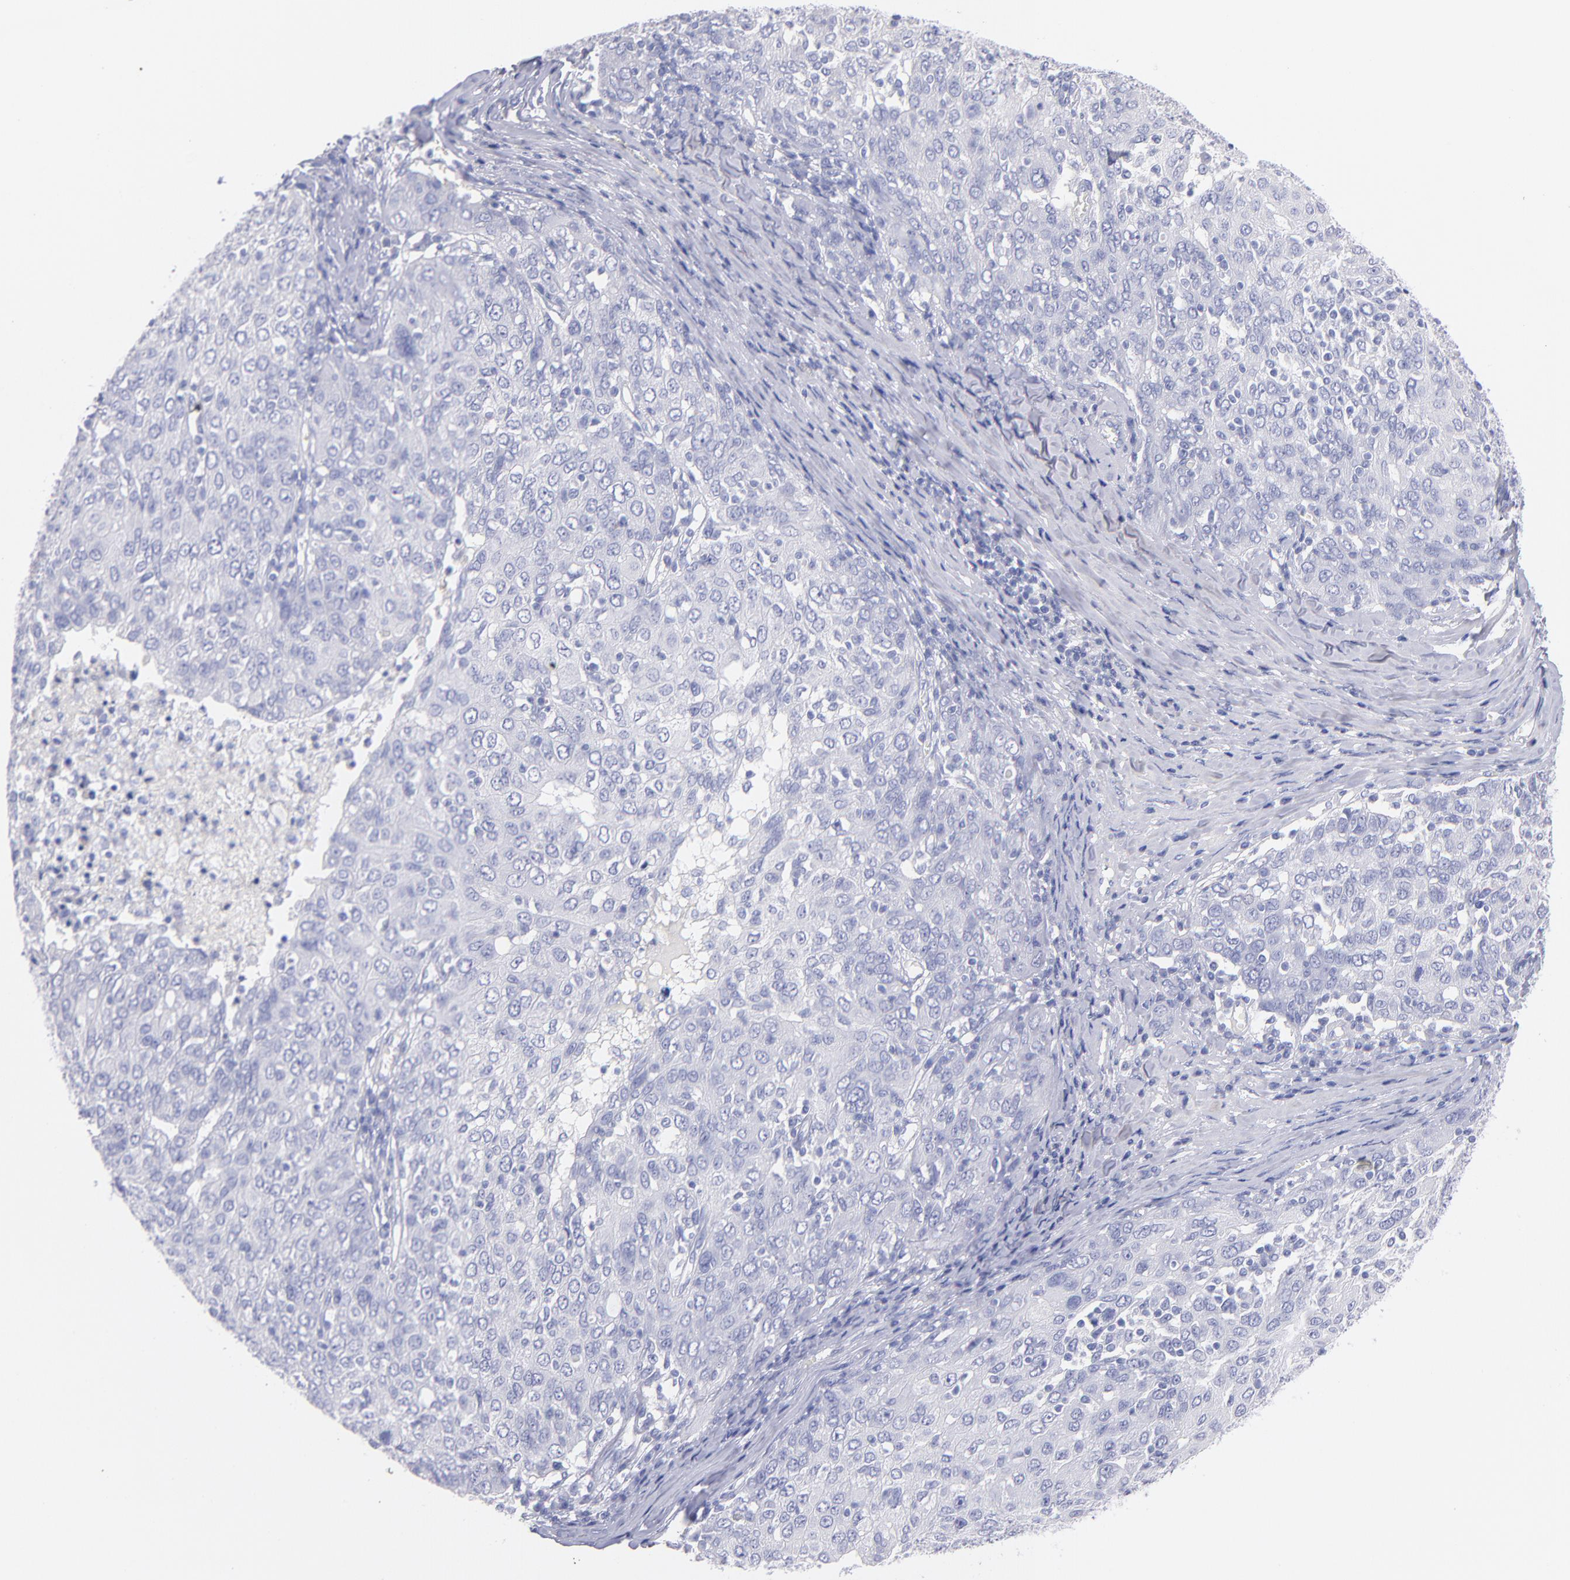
{"staining": {"intensity": "negative", "quantity": "none", "location": "none"}, "tissue": "ovarian cancer", "cell_type": "Tumor cells", "image_type": "cancer", "snomed": [{"axis": "morphology", "description": "Carcinoma, endometroid"}, {"axis": "topography", "description": "Ovary"}], "caption": "A histopathology image of human ovarian cancer (endometroid carcinoma) is negative for staining in tumor cells.", "gene": "SCGN", "patient": {"sex": "female", "age": 50}}